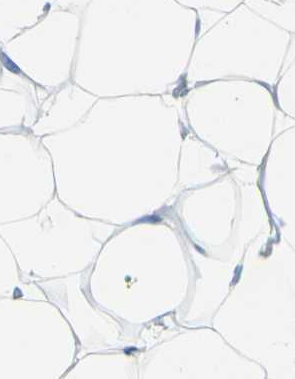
{"staining": {"intensity": "negative", "quantity": "none", "location": "none"}, "tissue": "adipose tissue", "cell_type": "Adipocytes", "image_type": "normal", "snomed": [{"axis": "morphology", "description": "Normal tissue, NOS"}, {"axis": "topography", "description": "Breast"}, {"axis": "topography", "description": "Adipose tissue"}], "caption": "DAB immunohistochemical staining of normal adipose tissue exhibits no significant staining in adipocytes. (DAB immunohistochemistry (IHC) with hematoxylin counter stain).", "gene": "DSC2", "patient": {"sex": "female", "age": 25}}